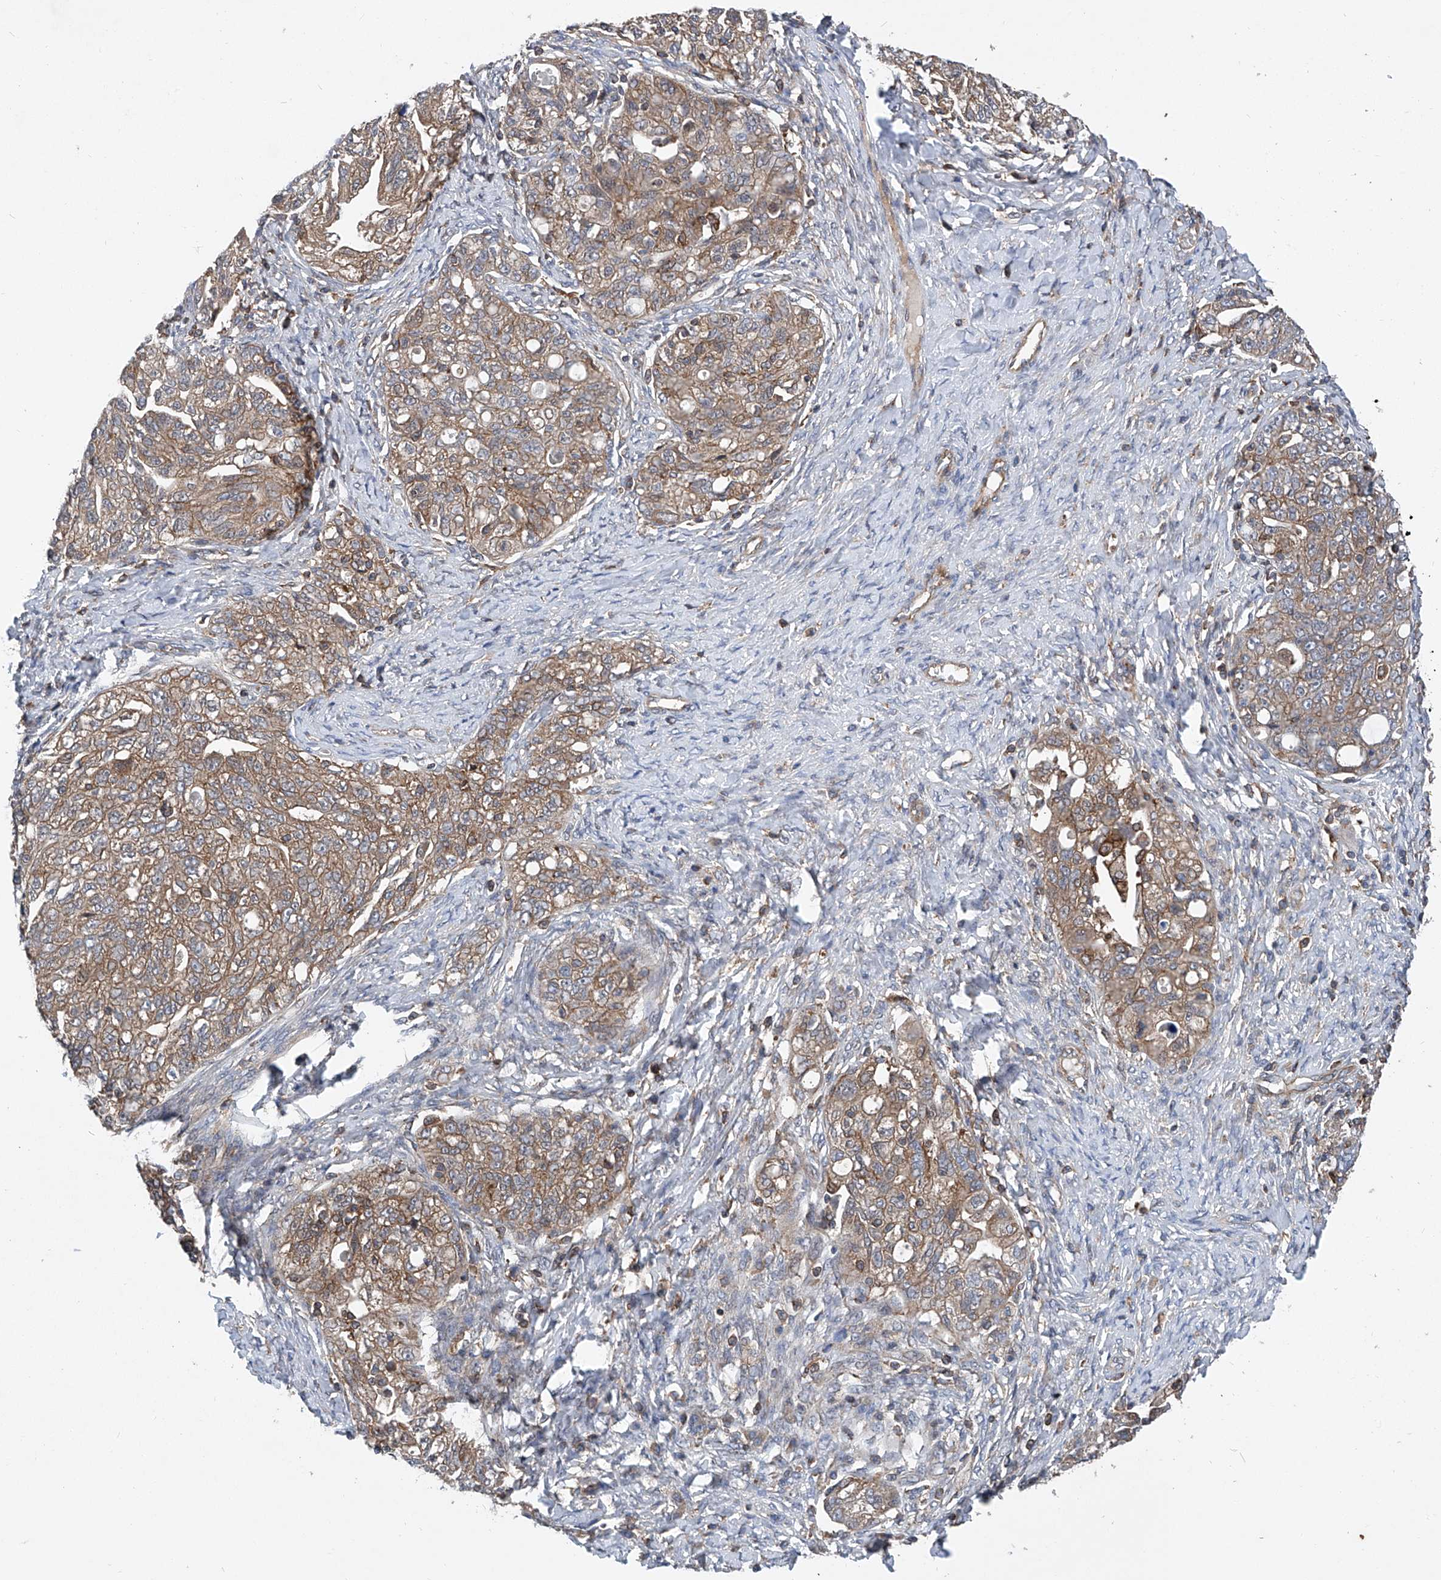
{"staining": {"intensity": "moderate", "quantity": ">75%", "location": "cytoplasmic/membranous"}, "tissue": "ovarian cancer", "cell_type": "Tumor cells", "image_type": "cancer", "snomed": [{"axis": "morphology", "description": "Carcinoma, NOS"}, {"axis": "morphology", "description": "Cystadenocarcinoma, serous, NOS"}, {"axis": "topography", "description": "Ovary"}], "caption": "Protein positivity by immunohistochemistry displays moderate cytoplasmic/membranous staining in about >75% of tumor cells in ovarian cancer (serous cystadenocarcinoma).", "gene": "SMAP1", "patient": {"sex": "female", "age": 69}}